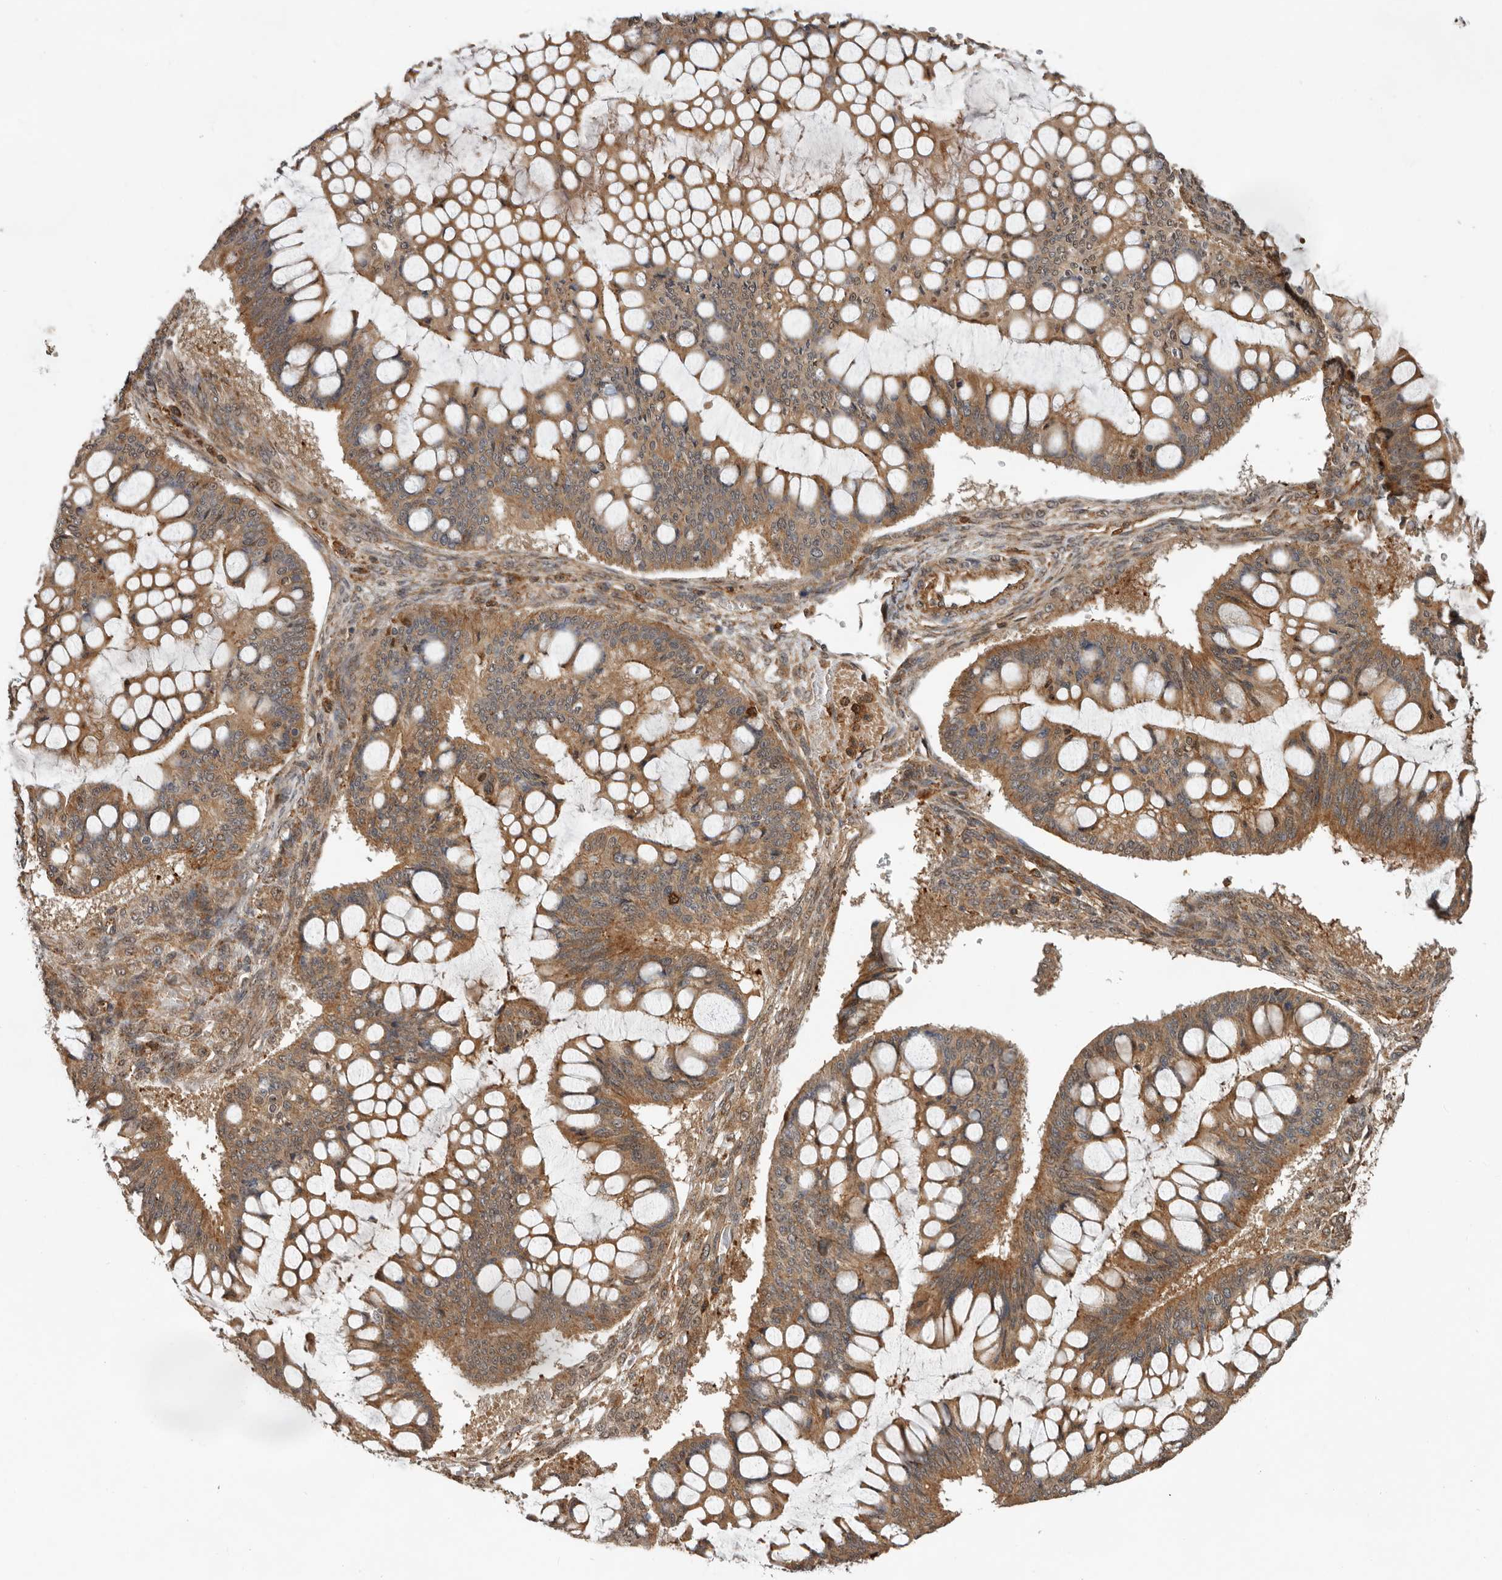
{"staining": {"intensity": "moderate", "quantity": ">75%", "location": "cytoplasmic/membranous"}, "tissue": "ovarian cancer", "cell_type": "Tumor cells", "image_type": "cancer", "snomed": [{"axis": "morphology", "description": "Cystadenocarcinoma, mucinous, NOS"}, {"axis": "topography", "description": "Ovary"}], "caption": "Ovarian mucinous cystadenocarcinoma stained with a brown dye demonstrates moderate cytoplasmic/membranous positive positivity in approximately >75% of tumor cells.", "gene": "RNF157", "patient": {"sex": "female", "age": 73}}